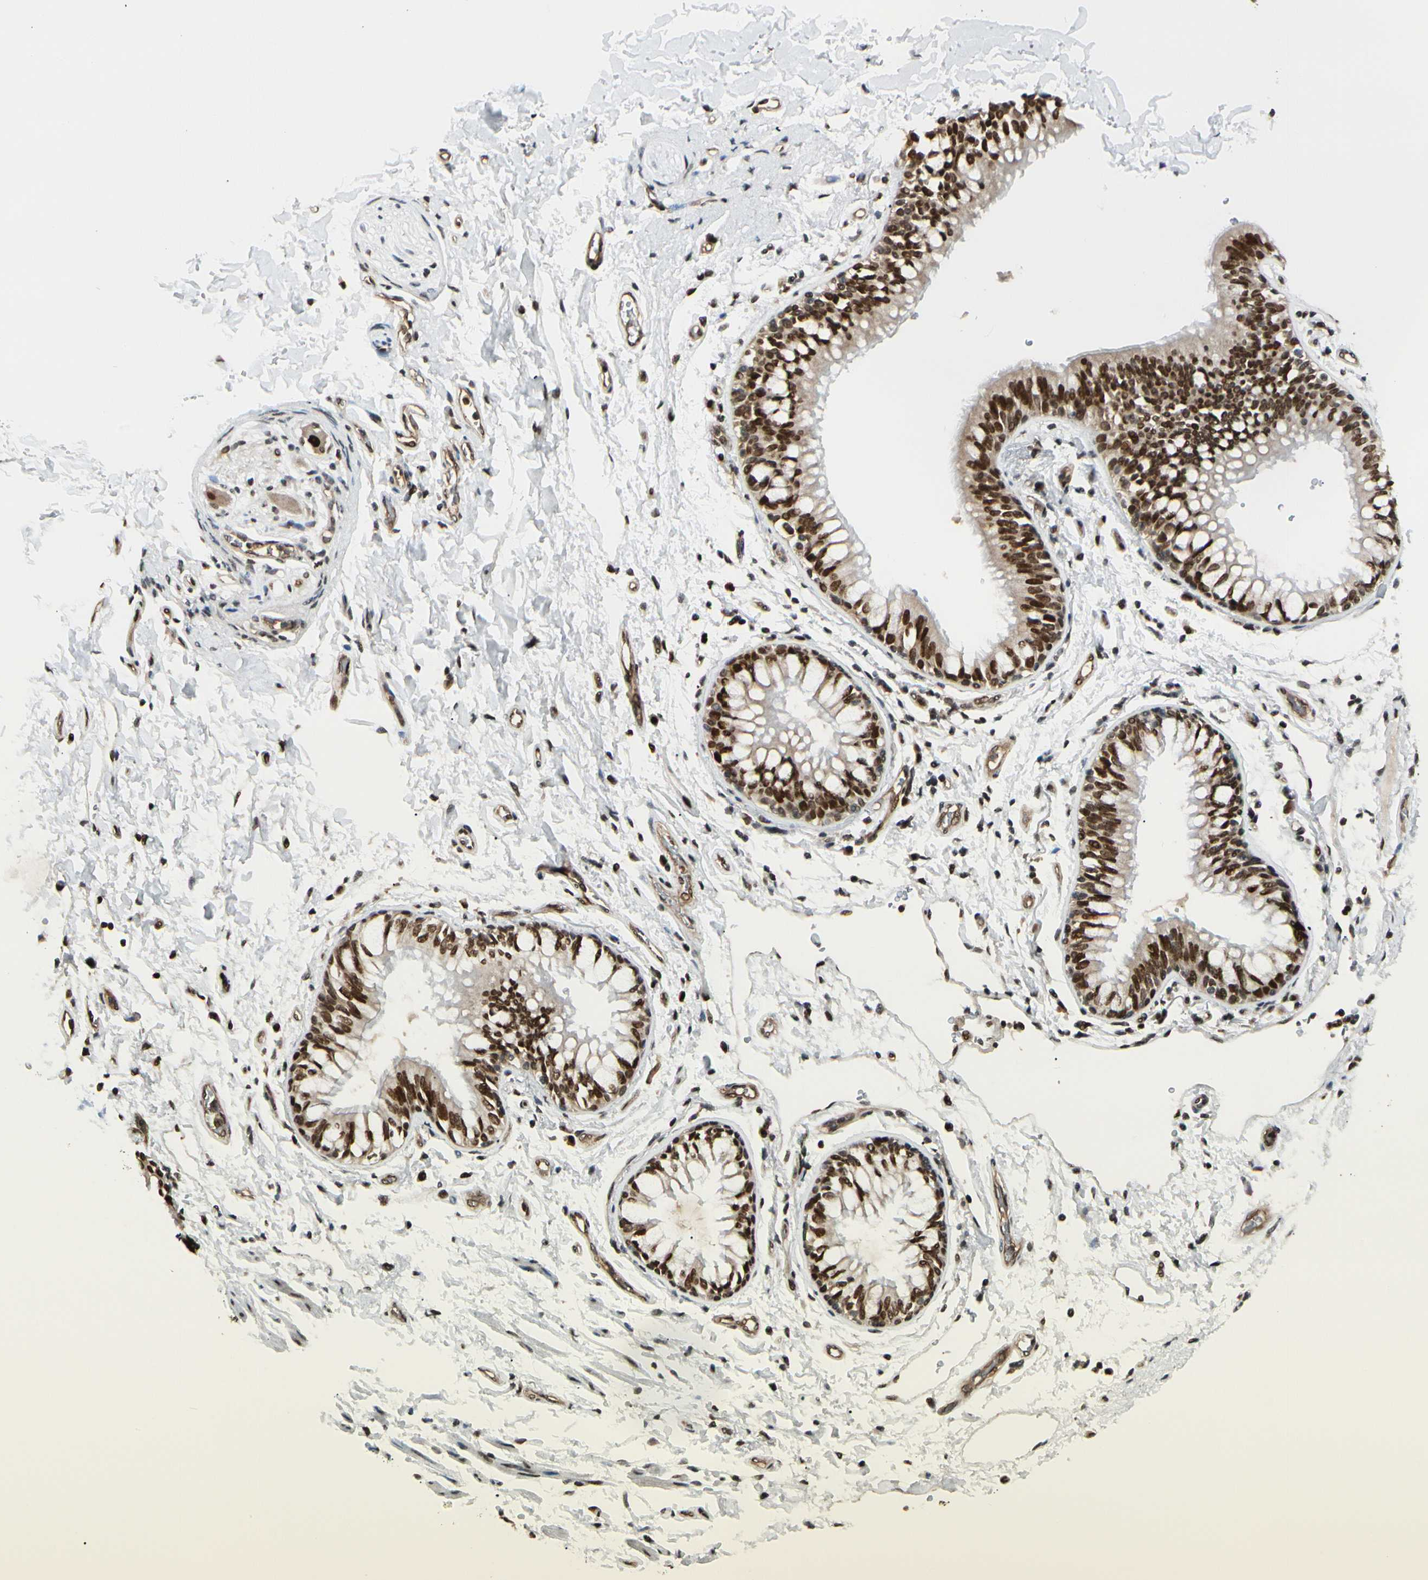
{"staining": {"intensity": "moderate", "quantity": ">75%", "location": "nuclear"}, "tissue": "adipose tissue", "cell_type": "Adipocytes", "image_type": "normal", "snomed": [{"axis": "morphology", "description": "Normal tissue, NOS"}, {"axis": "topography", "description": "Cartilage tissue"}, {"axis": "topography", "description": "Bronchus"}], "caption": "IHC staining of unremarkable adipose tissue, which shows medium levels of moderate nuclear positivity in about >75% of adipocytes indicating moderate nuclear protein positivity. The staining was performed using DAB (brown) for protein detection and nuclei were counterstained in hematoxylin (blue).", "gene": "SUFU", "patient": {"sex": "female", "age": 73}}